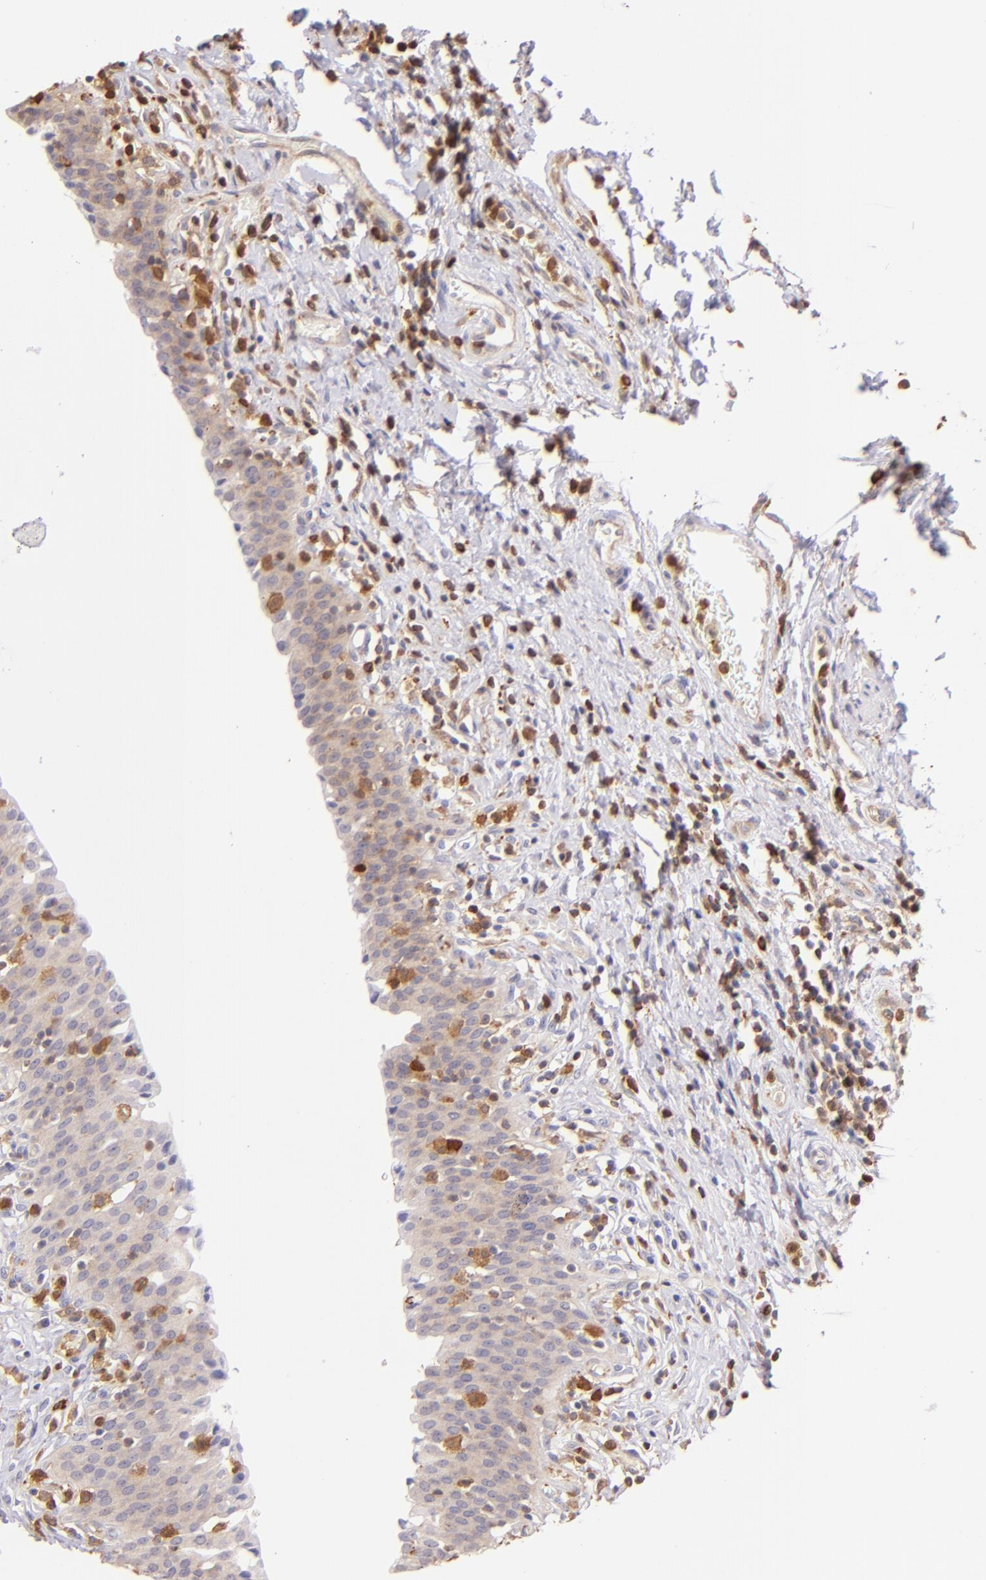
{"staining": {"intensity": "weak", "quantity": ">75%", "location": "cytoplasmic/membranous"}, "tissue": "urinary bladder", "cell_type": "Urothelial cells", "image_type": "normal", "snomed": [{"axis": "morphology", "description": "Normal tissue, NOS"}, {"axis": "topography", "description": "Urinary bladder"}], "caption": "A brown stain shows weak cytoplasmic/membranous positivity of a protein in urothelial cells of benign urinary bladder. (DAB IHC with brightfield microscopy, high magnification).", "gene": "BTK", "patient": {"sex": "male", "age": 51}}